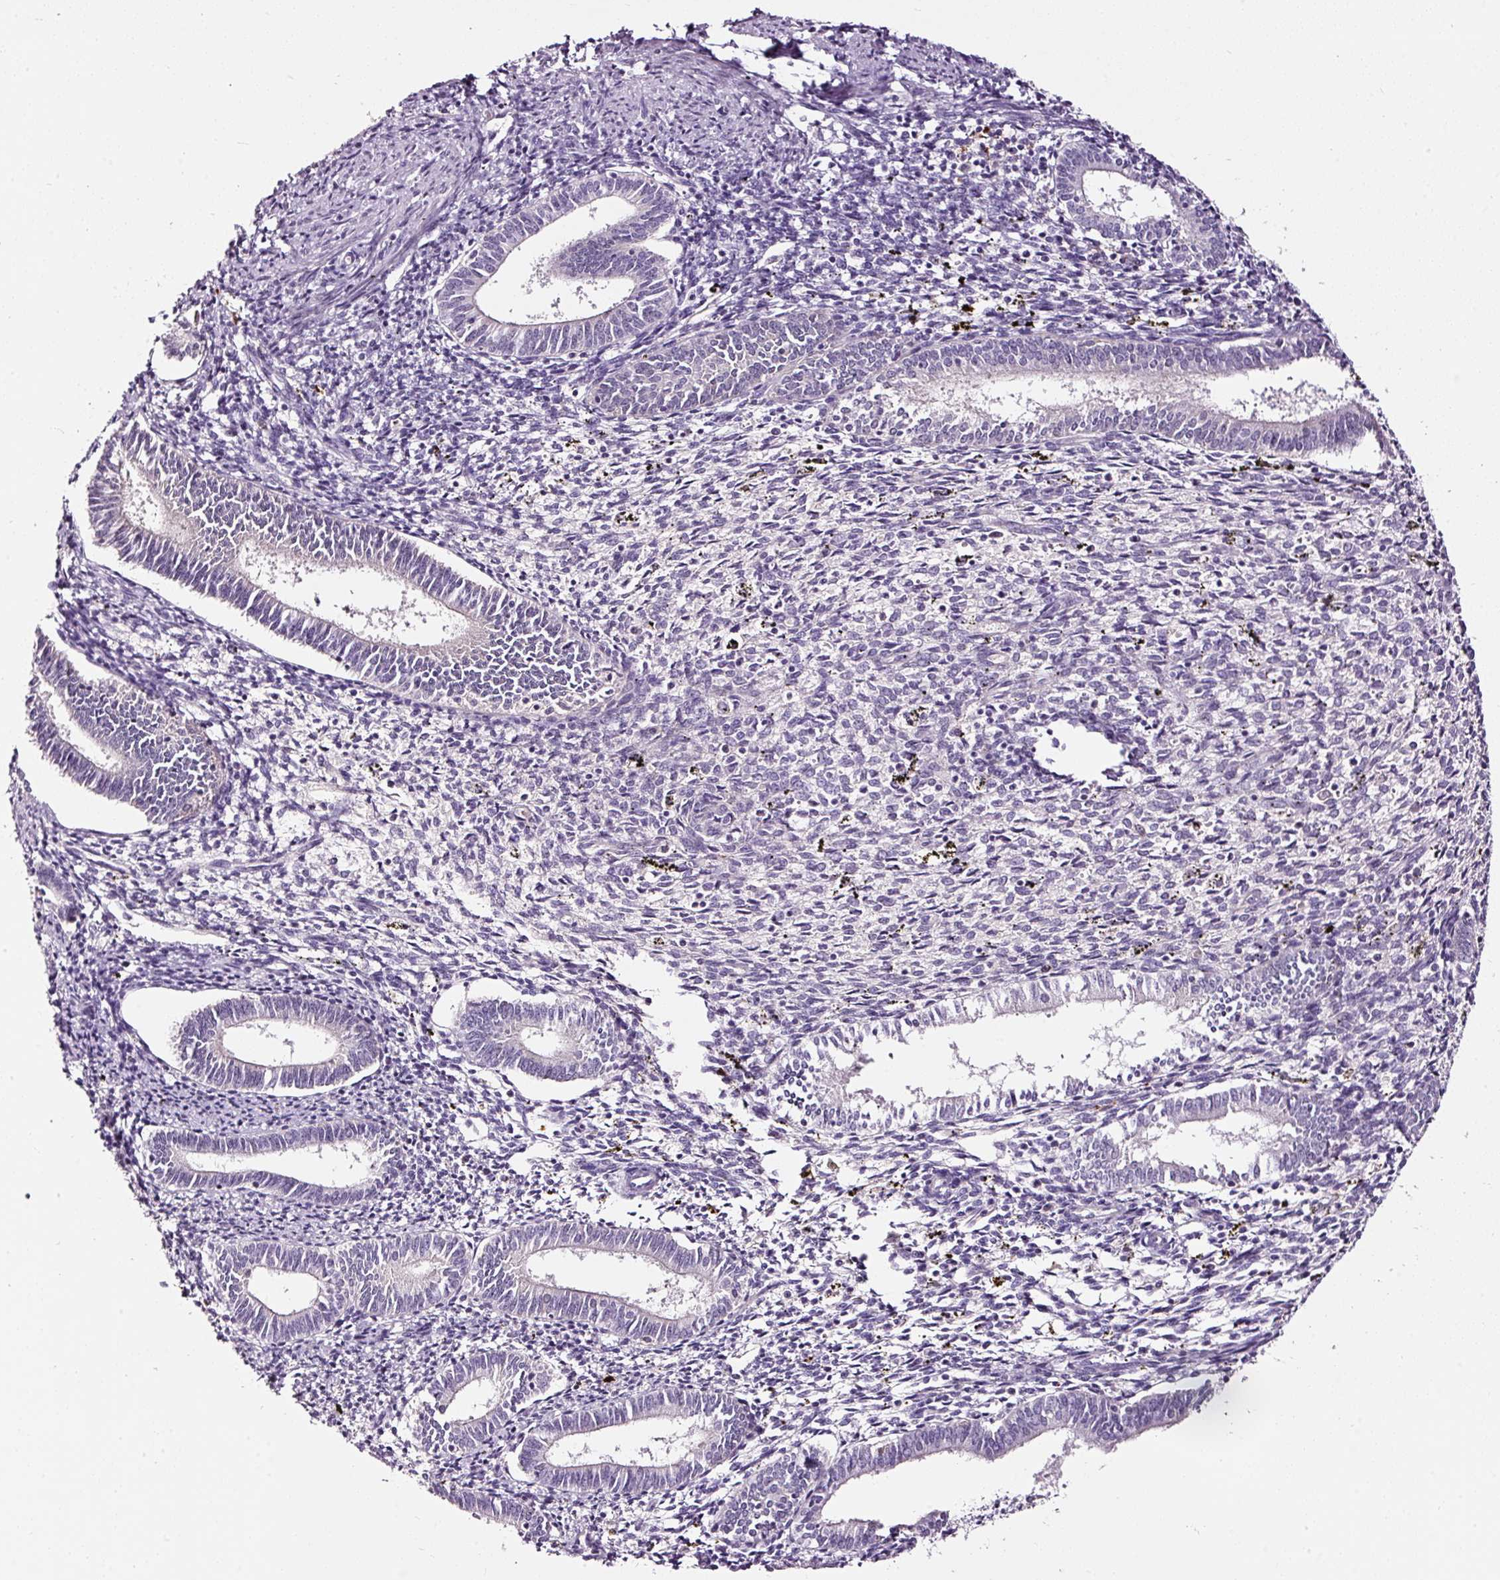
{"staining": {"intensity": "negative", "quantity": "none", "location": "none"}, "tissue": "endometrium", "cell_type": "Cells in endometrial stroma", "image_type": "normal", "snomed": [{"axis": "morphology", "description": "Normal tissue, NOS"}, {"axis": "topography", "description": "Endometrium"}], "caption": "Cells in endometrial stroma show no significant positivity in benign endometrium. The staining is performed using DAB brown chromogen with nuclei counter-stained in using hematoxylin.", "gene": "LAMP3", "patient": {"sex": "female", "age": 41}}